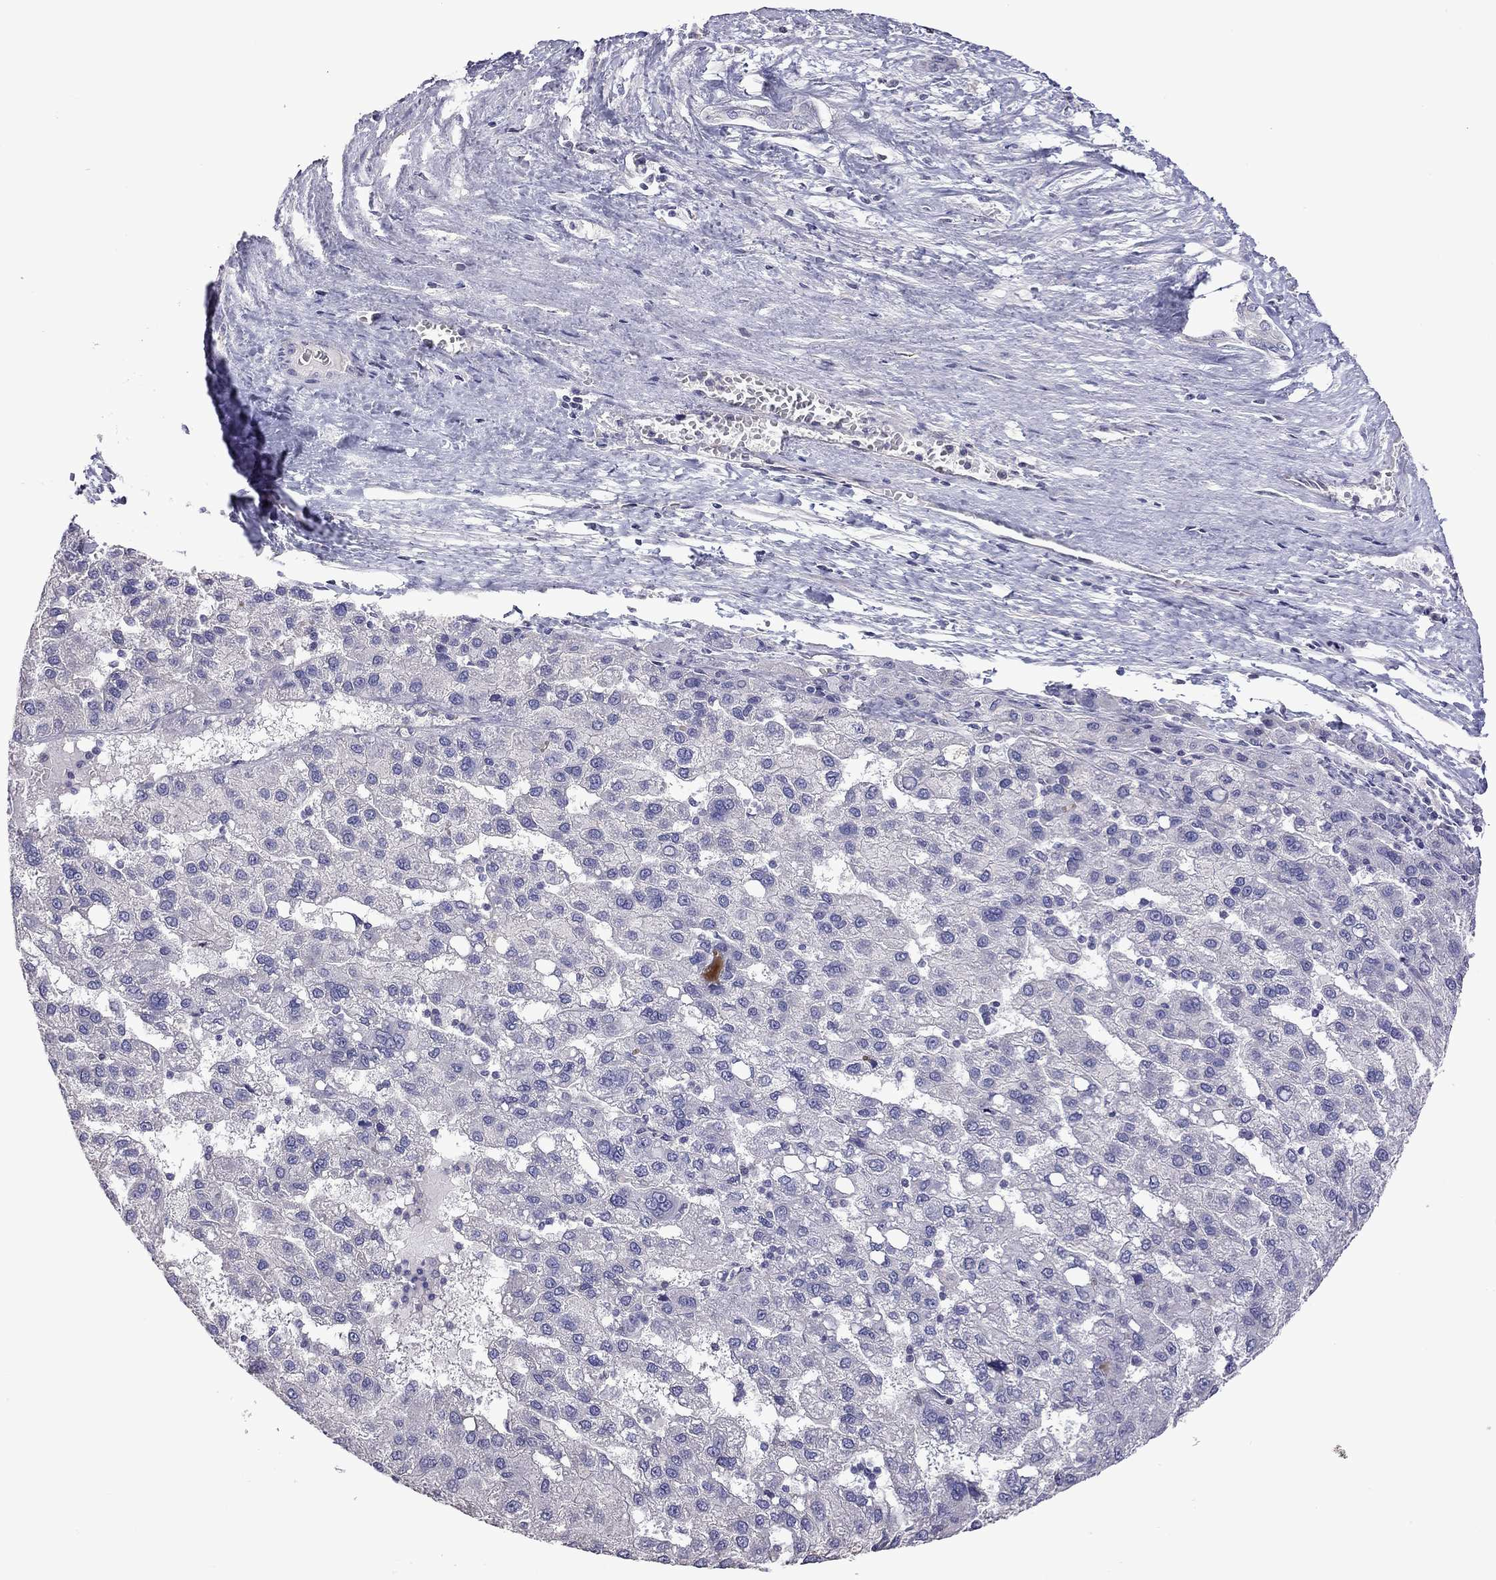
{"staining": {"intensity": "negative", "quantity": "none", "location": "none"}, "tissue": "liver cancer", "cell_type": "Tumor cells", "image_type": "cancer", "snomed": [{"axis": "morphology", "description": "Carcinoma, Hepatocellular, NOS"}, {"axis": "topography", "description": "Liver"}], "caption": "High power microscopy histopathology image of an IHC micrograph of liver hepatocellular carcinoma, revealing no significant expression in tumor cells. (Stains: DAB IHC with hematoxylin counter stain, Microscopy: brightfield microscopy at high magnification).", "gene": "FEZ1", "patient": {"sex": "female", "age": 82}}